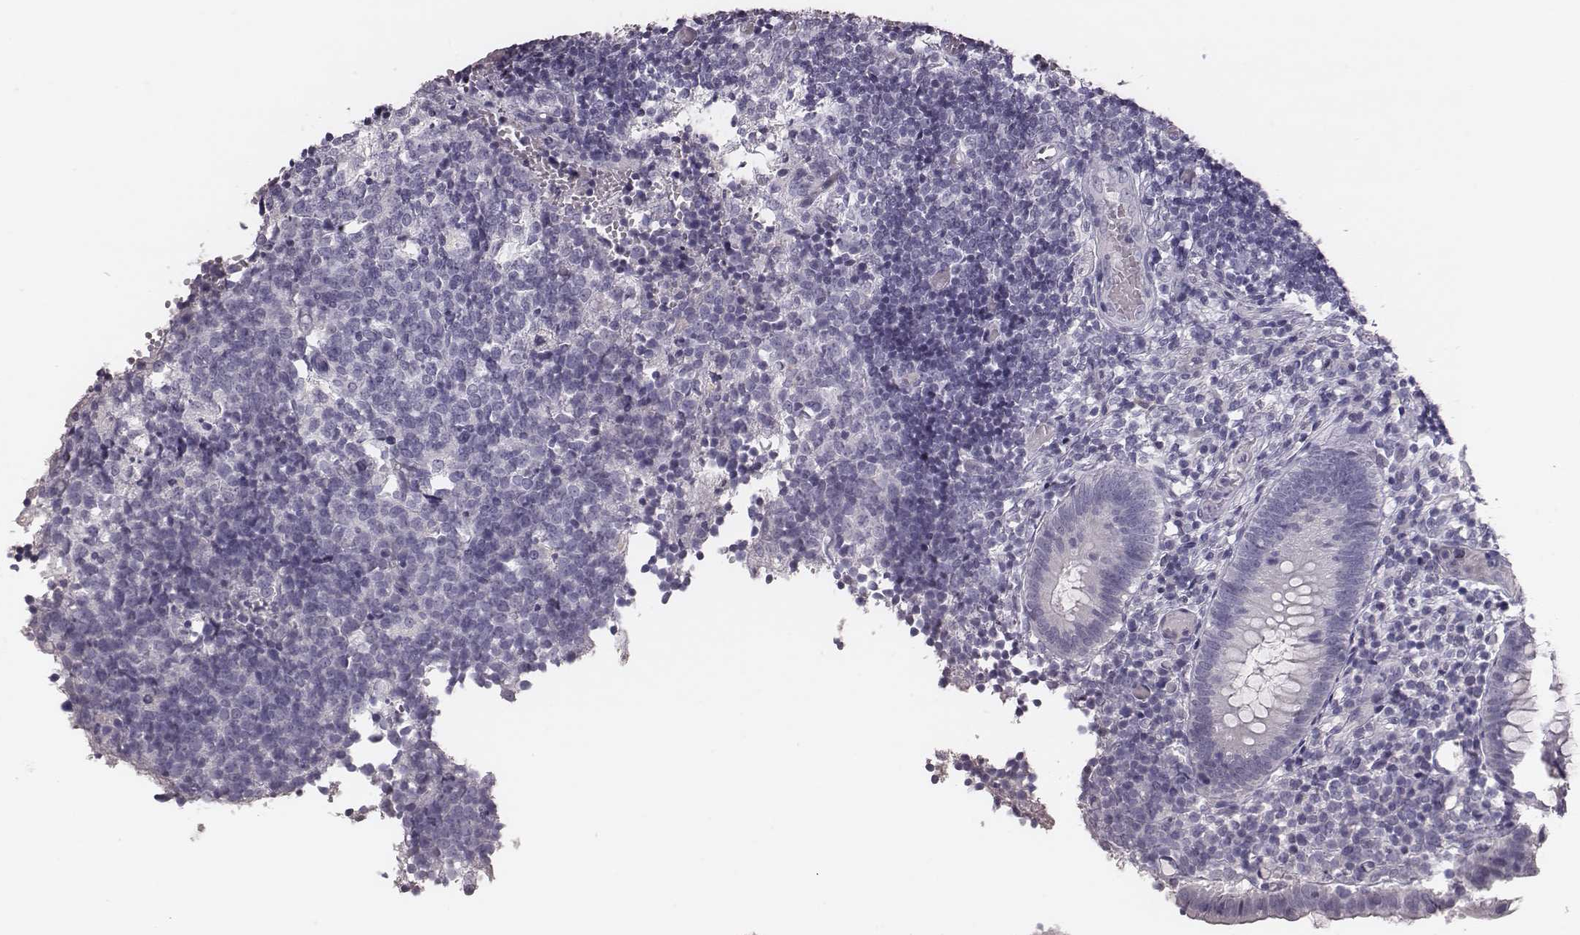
{"staining": {"intensity": "negative", "quantity": "none", "location": "none"}, "tissue": "appendix", "cell_type": "Glandular cells", "image_type": "normal", "snomed": [{"axis": "morphology", "description": "Normal tissue, NOS"}, {"axis": "topography", "description": "Appendix"}], "caption": "An image of appendix stained for a protein exhibits no brown staining in glandular cells.", "gene": "CSHL1", "patient": {"sex": "female", "age": 32}}